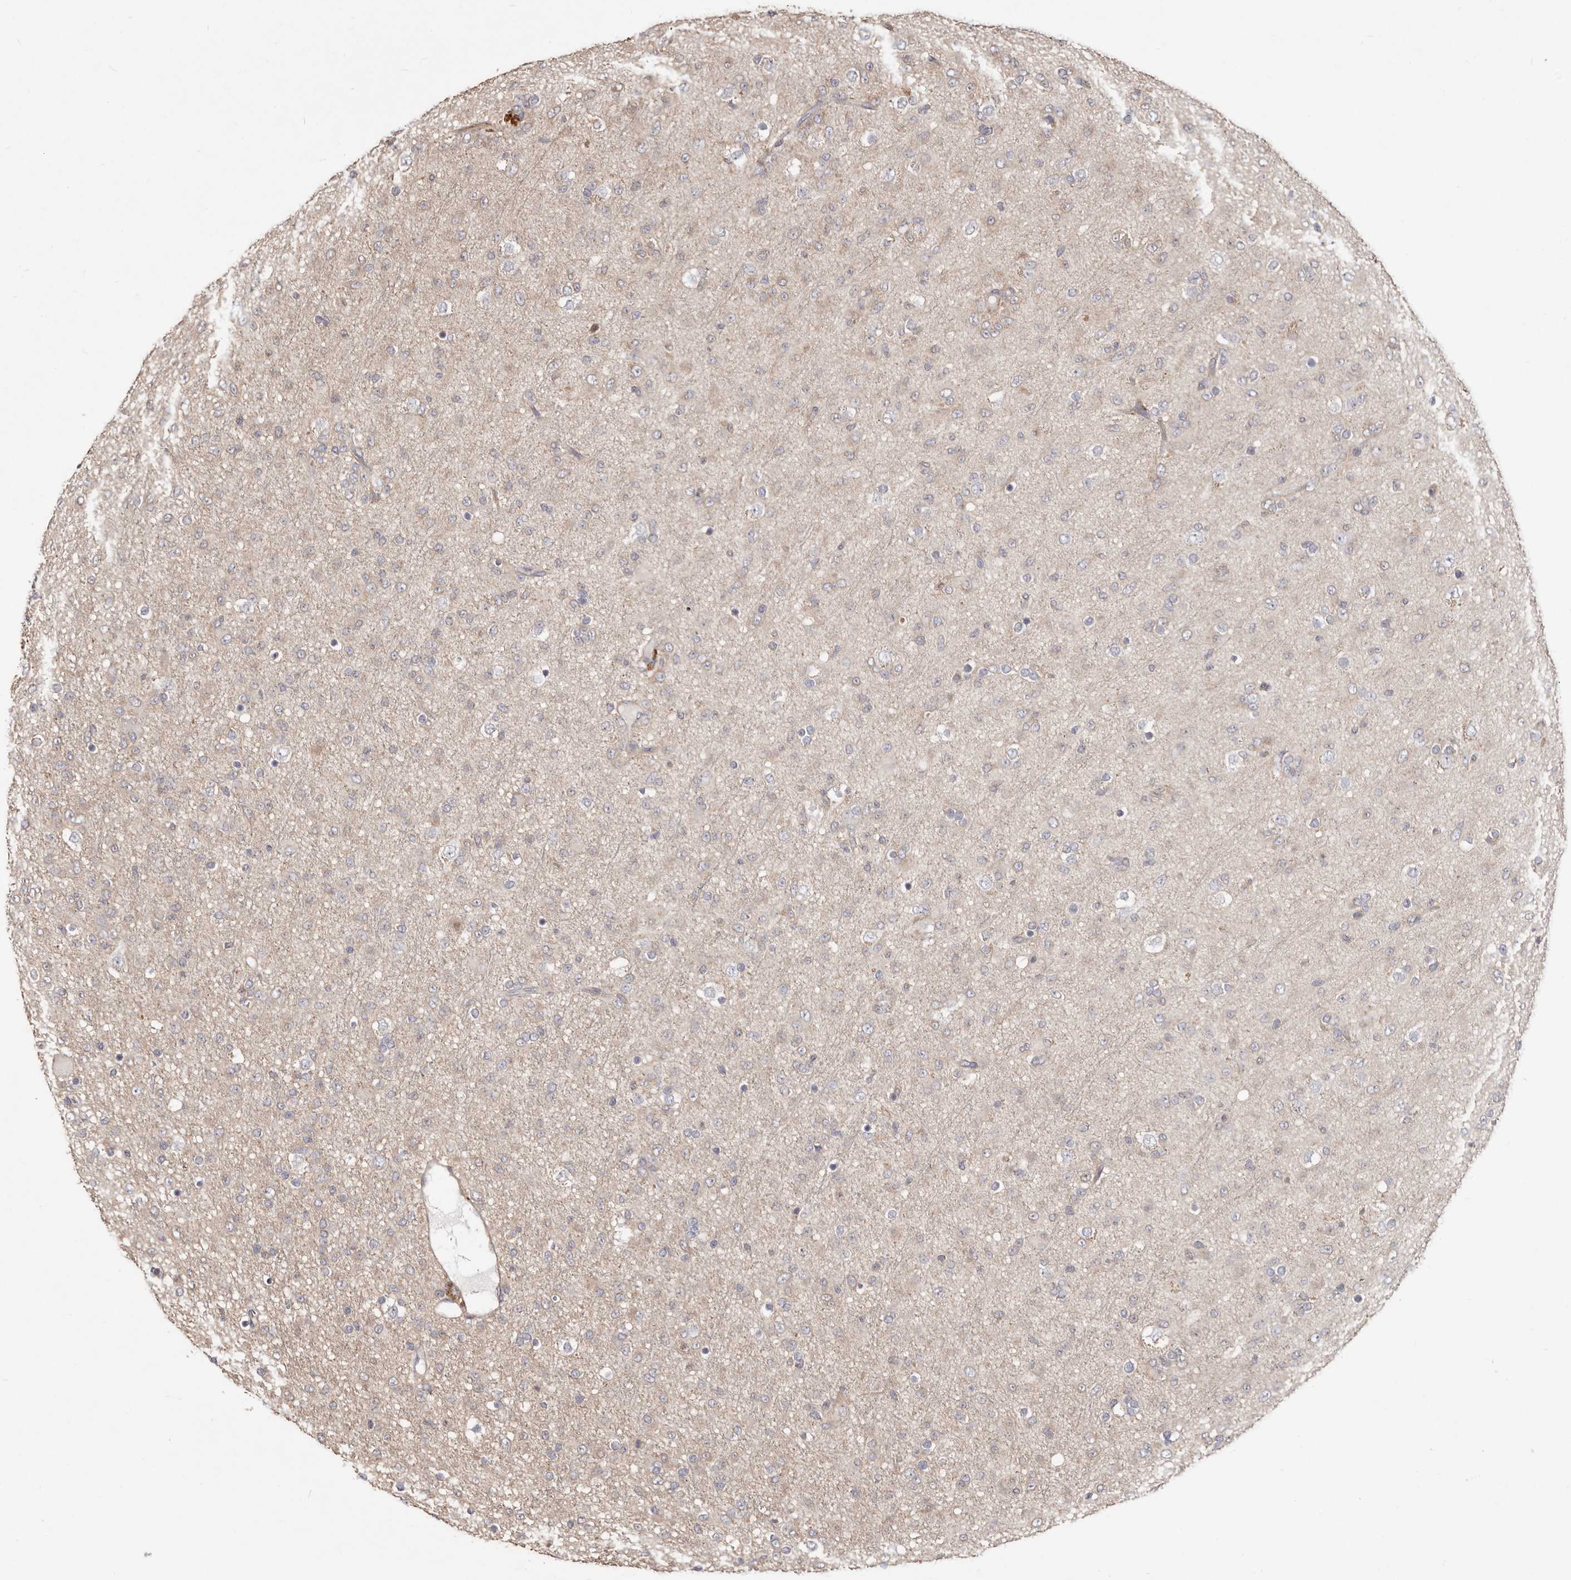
{"staining": {"intensity": "weak", "quantity": "<25%", "location": "cytoplasmic/membranous"}, "tissue": "glioma", "cell_type": "Tumor cells", "image_type": "cancer", "snomed": [{"axis": "morphology", "description": "Glioma, malignant, Low grade"}, {"axis": "topography", "description": "Brain"}], "caption": "Low-grade glioma (malignant) was stained to show a protein in brown. There is no significant positivity in tumor cells.", "gene": "LRRC25", "patient": {"sex": "male", "age": 65}}